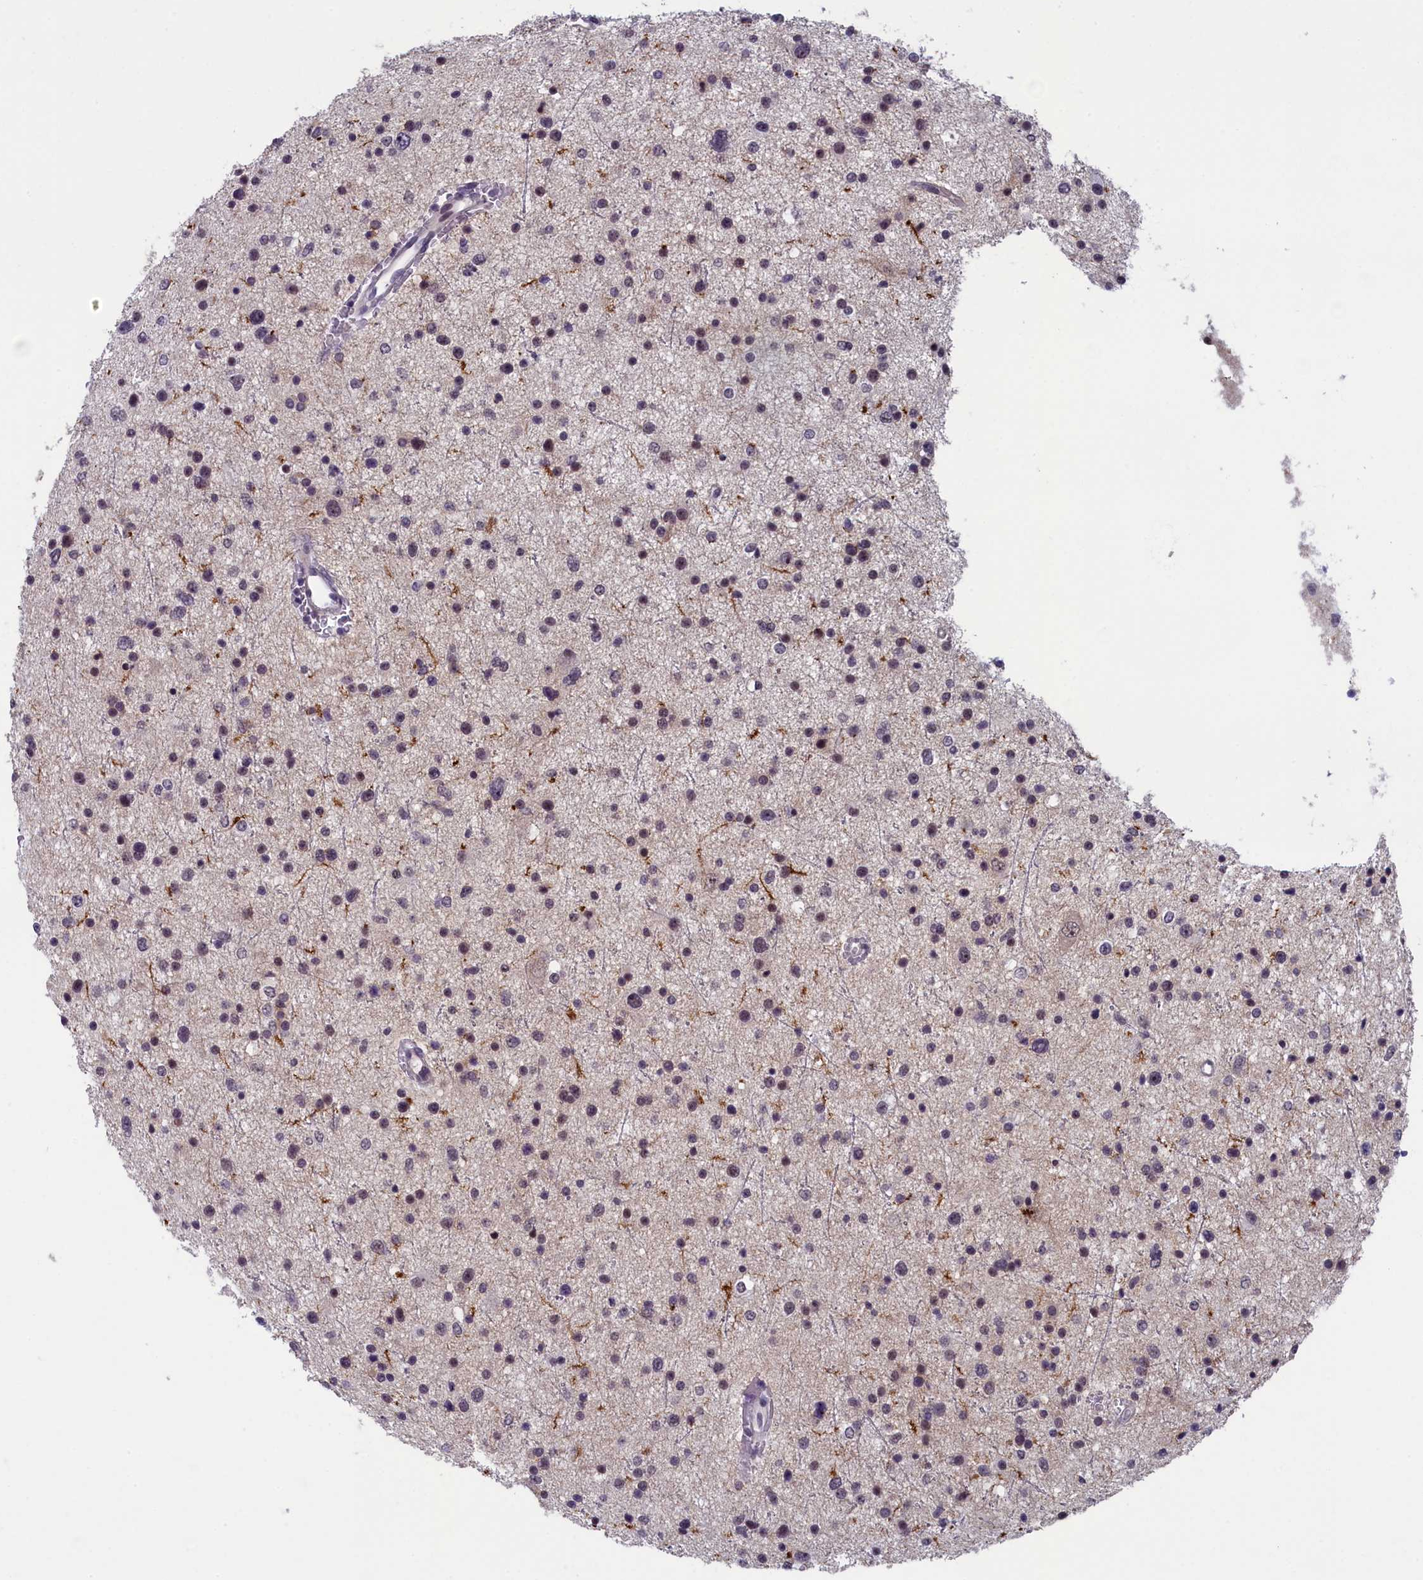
{"staining": {"intensity": "weak", "quantity": "25%-75%", "location": "nuclear"}, "tissue": "glioma", "cell_type": "Tumor cells", "image_type": "cancer", "snomed": [{"axis": "morphology", "description": "Glioma, malignant, Low grade"}, {"axis": "topography", "description": "Brain"}], "caption": "Approximately 25%-75% of tumor cells in malignant glioma (low-grade) demonstrate weak nuclear protein positivity as visualized by brown immunohistochemical staining.", "gene": "CNEP1R1", "patient": {"sex": "female", "age": 37}}